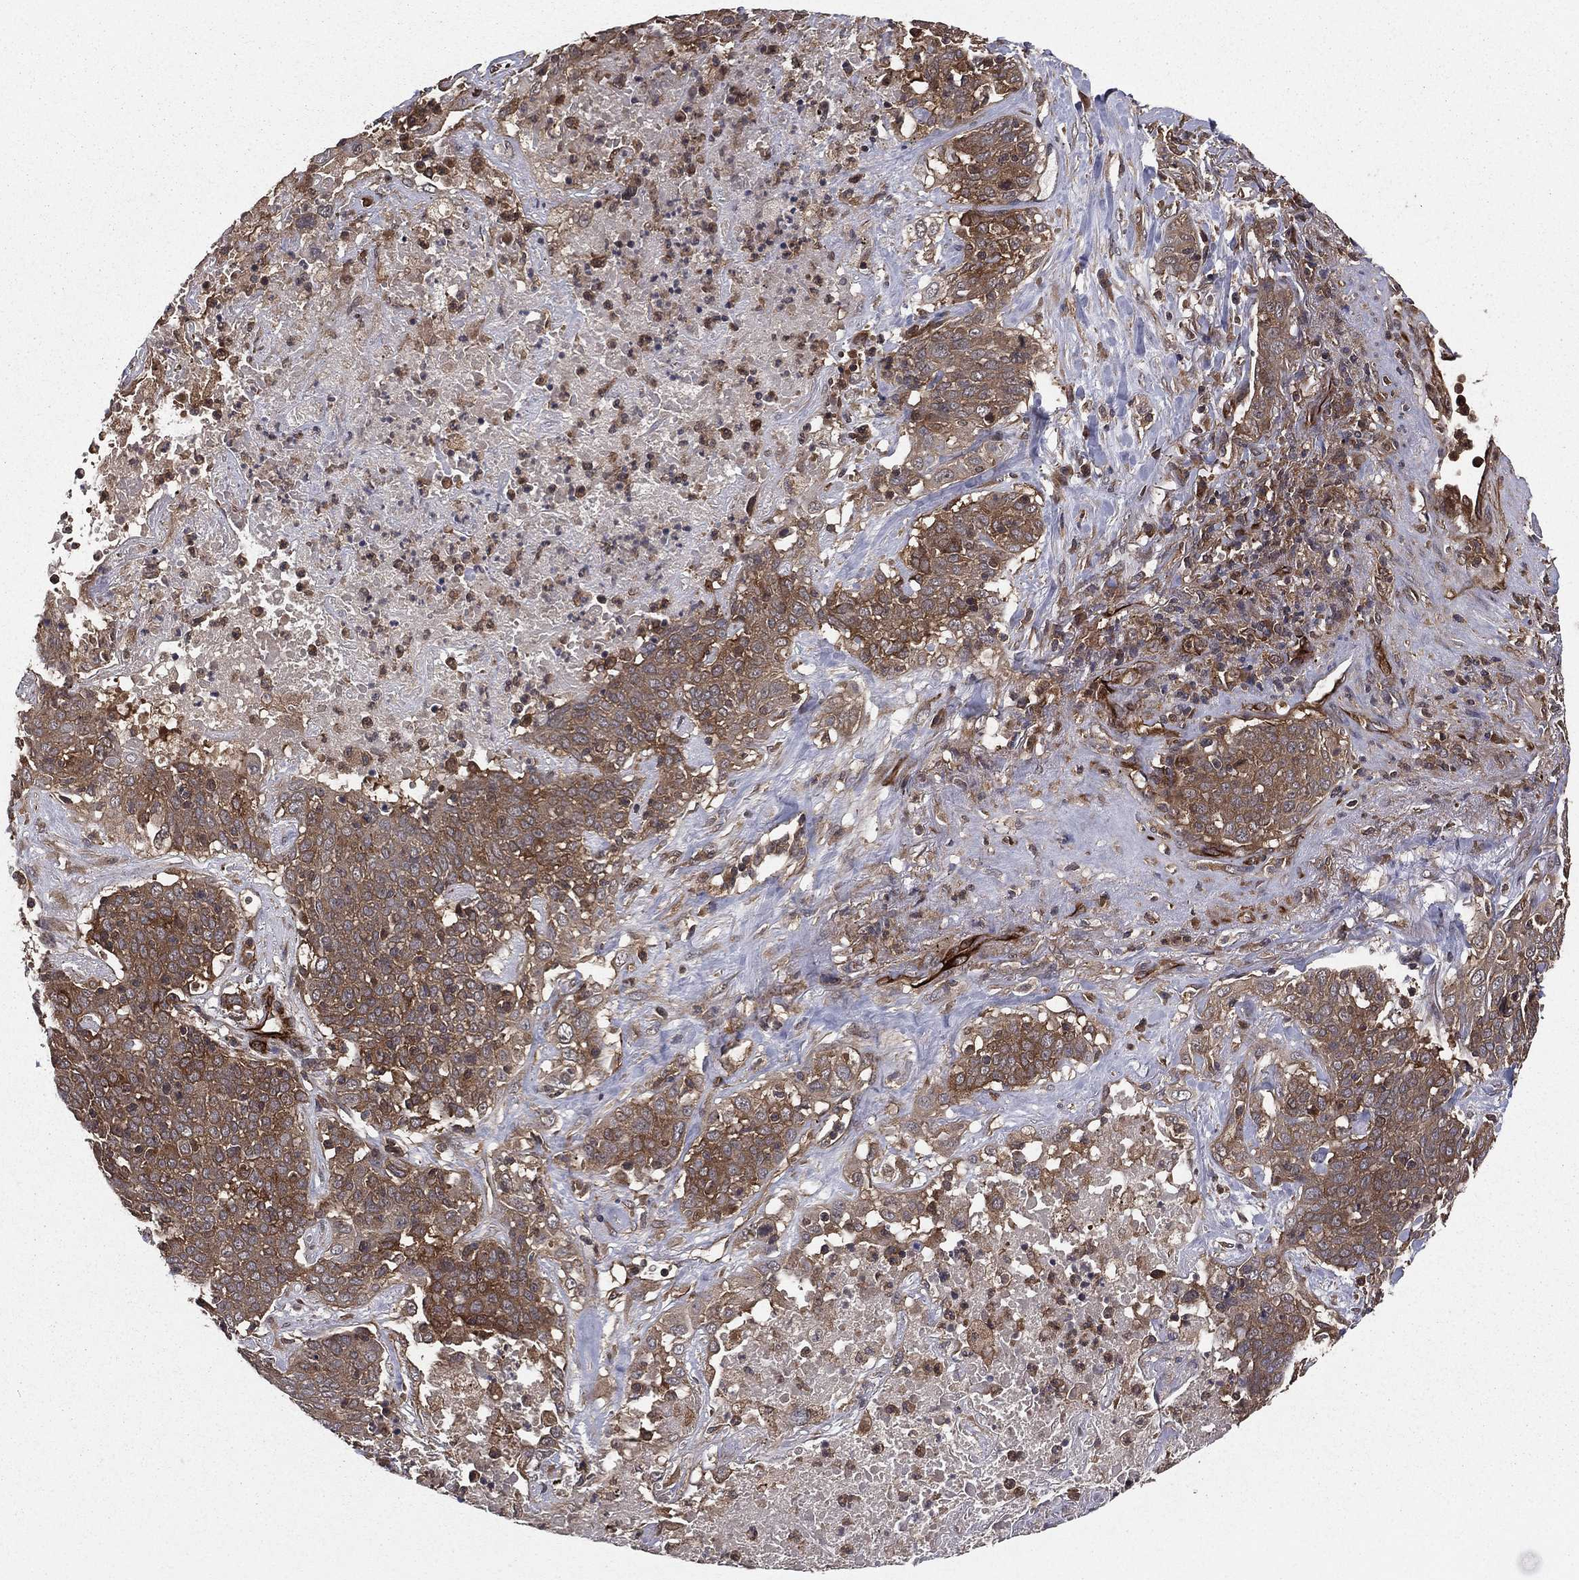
{"staining": {"intensity": "moderate", "quantity": ">75%", "location": "cytoplasmic/membranous"}, "tissue": "lung cancer", "cell_type": "Tumor cells", "image_type": "cancer", "snomed": [{"axis": "morphology", "description": "Squamous cell carcinoma, NOS"}, {"axis": "topography", "description": "Lung"}], "caption": "Lung cancer (squamous cell carcinoma) stained with DAB IHC shows medium levels of moderate cytoplasmic/membranous staining in about >75% of tumor cells.", "gene": "CERT1", "patient": {"sex": "male", "age": 82}}